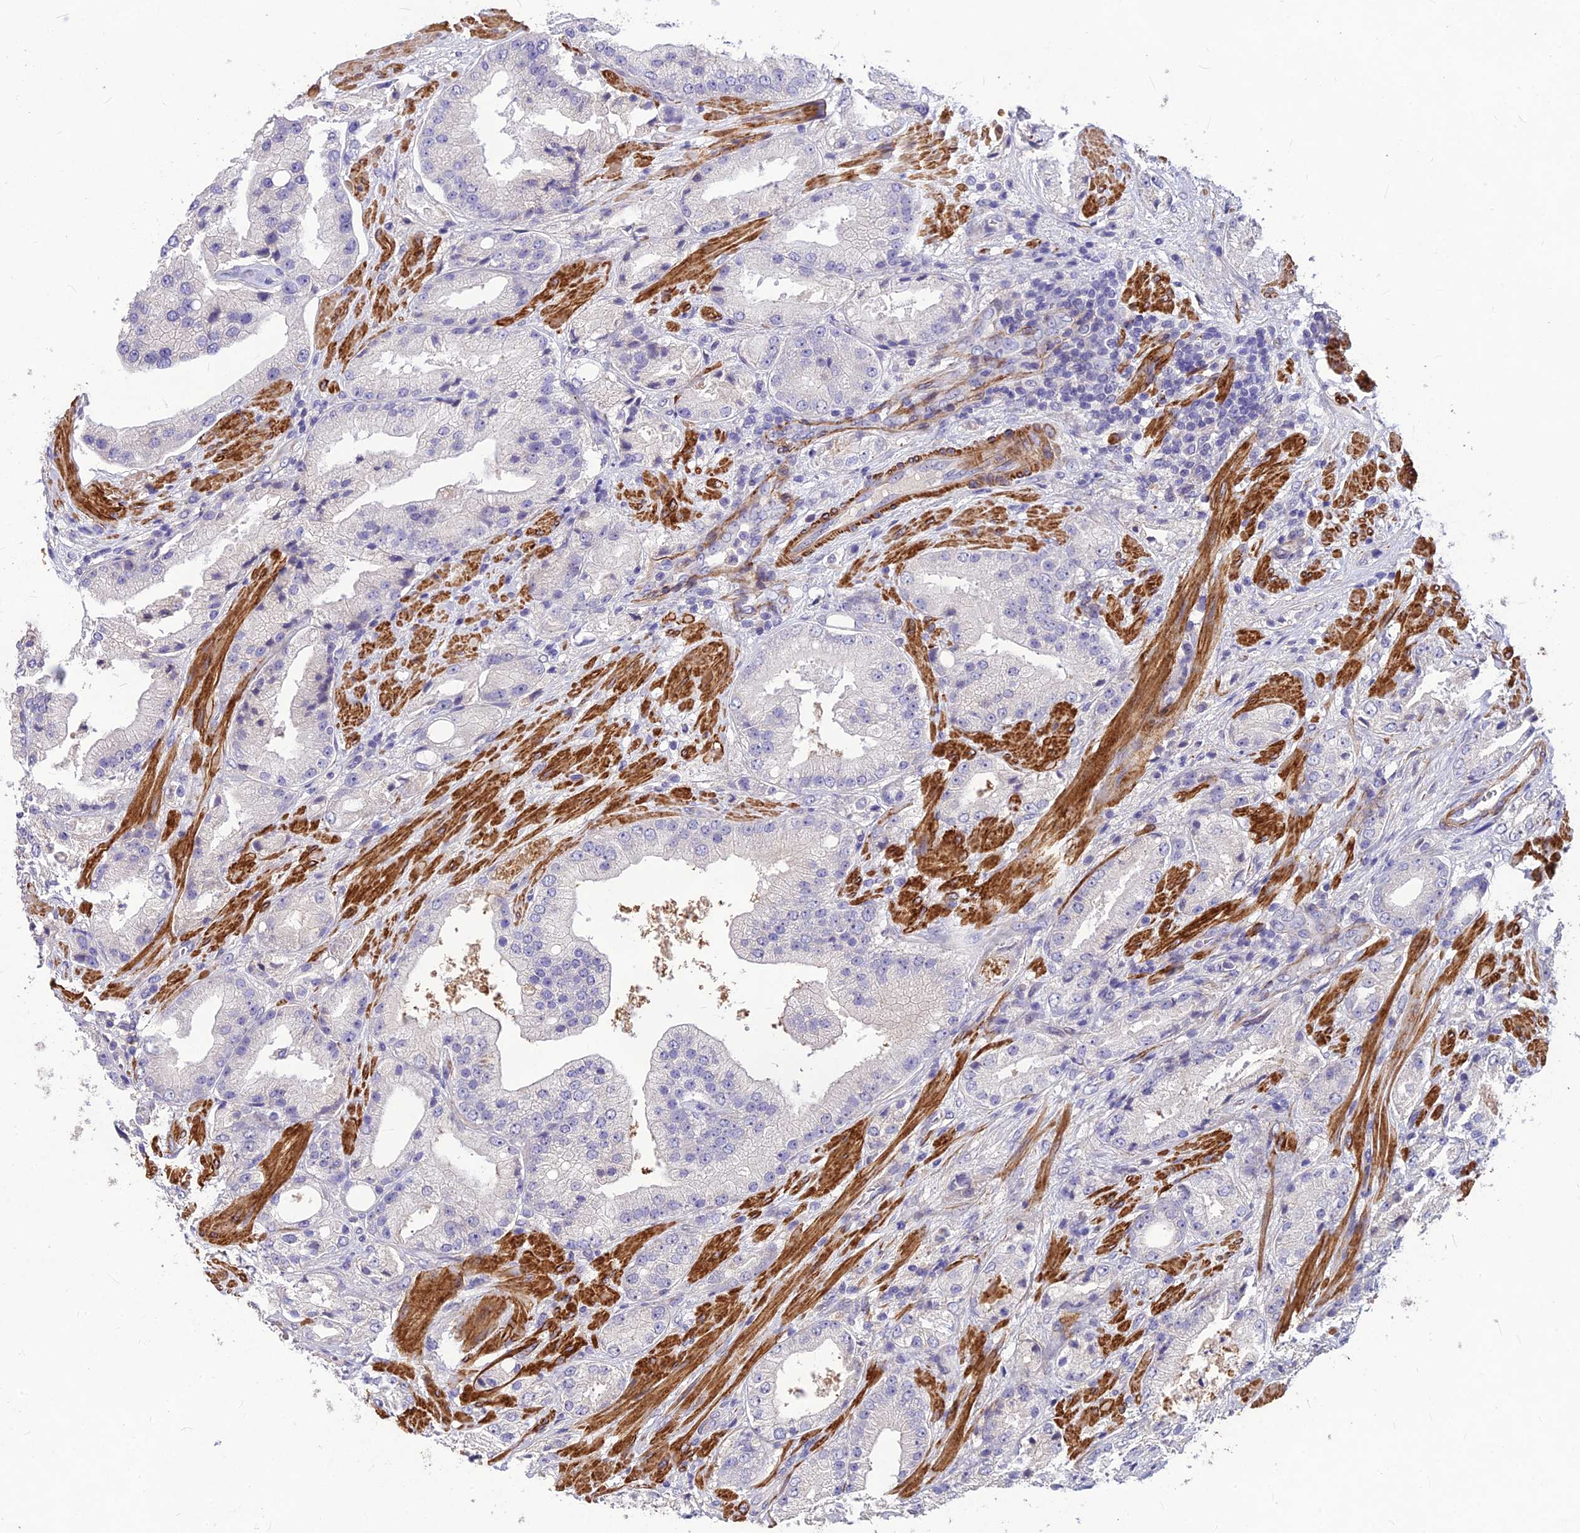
{"staining": {"intensity": "negative", "quantity": "none", "location": "none"}, "tissue": "prostate cancer", "cell_type": "Tumor cells", "image_type": "cancer", "snomed": [{"axis": "morphology", "description": "Adenocarcinoma, Low grade"}, {"axis": "topography", "description": "Prostate"}], "caption": "DAB (3,3'-diaminobenzidine) immunohistochemical staining of adenocarcinoma (low-grade) (prostate) displays no significant staining in tumor cells.", "gene": "CLUH", "patient": {"sex": "male", "age": 67}}